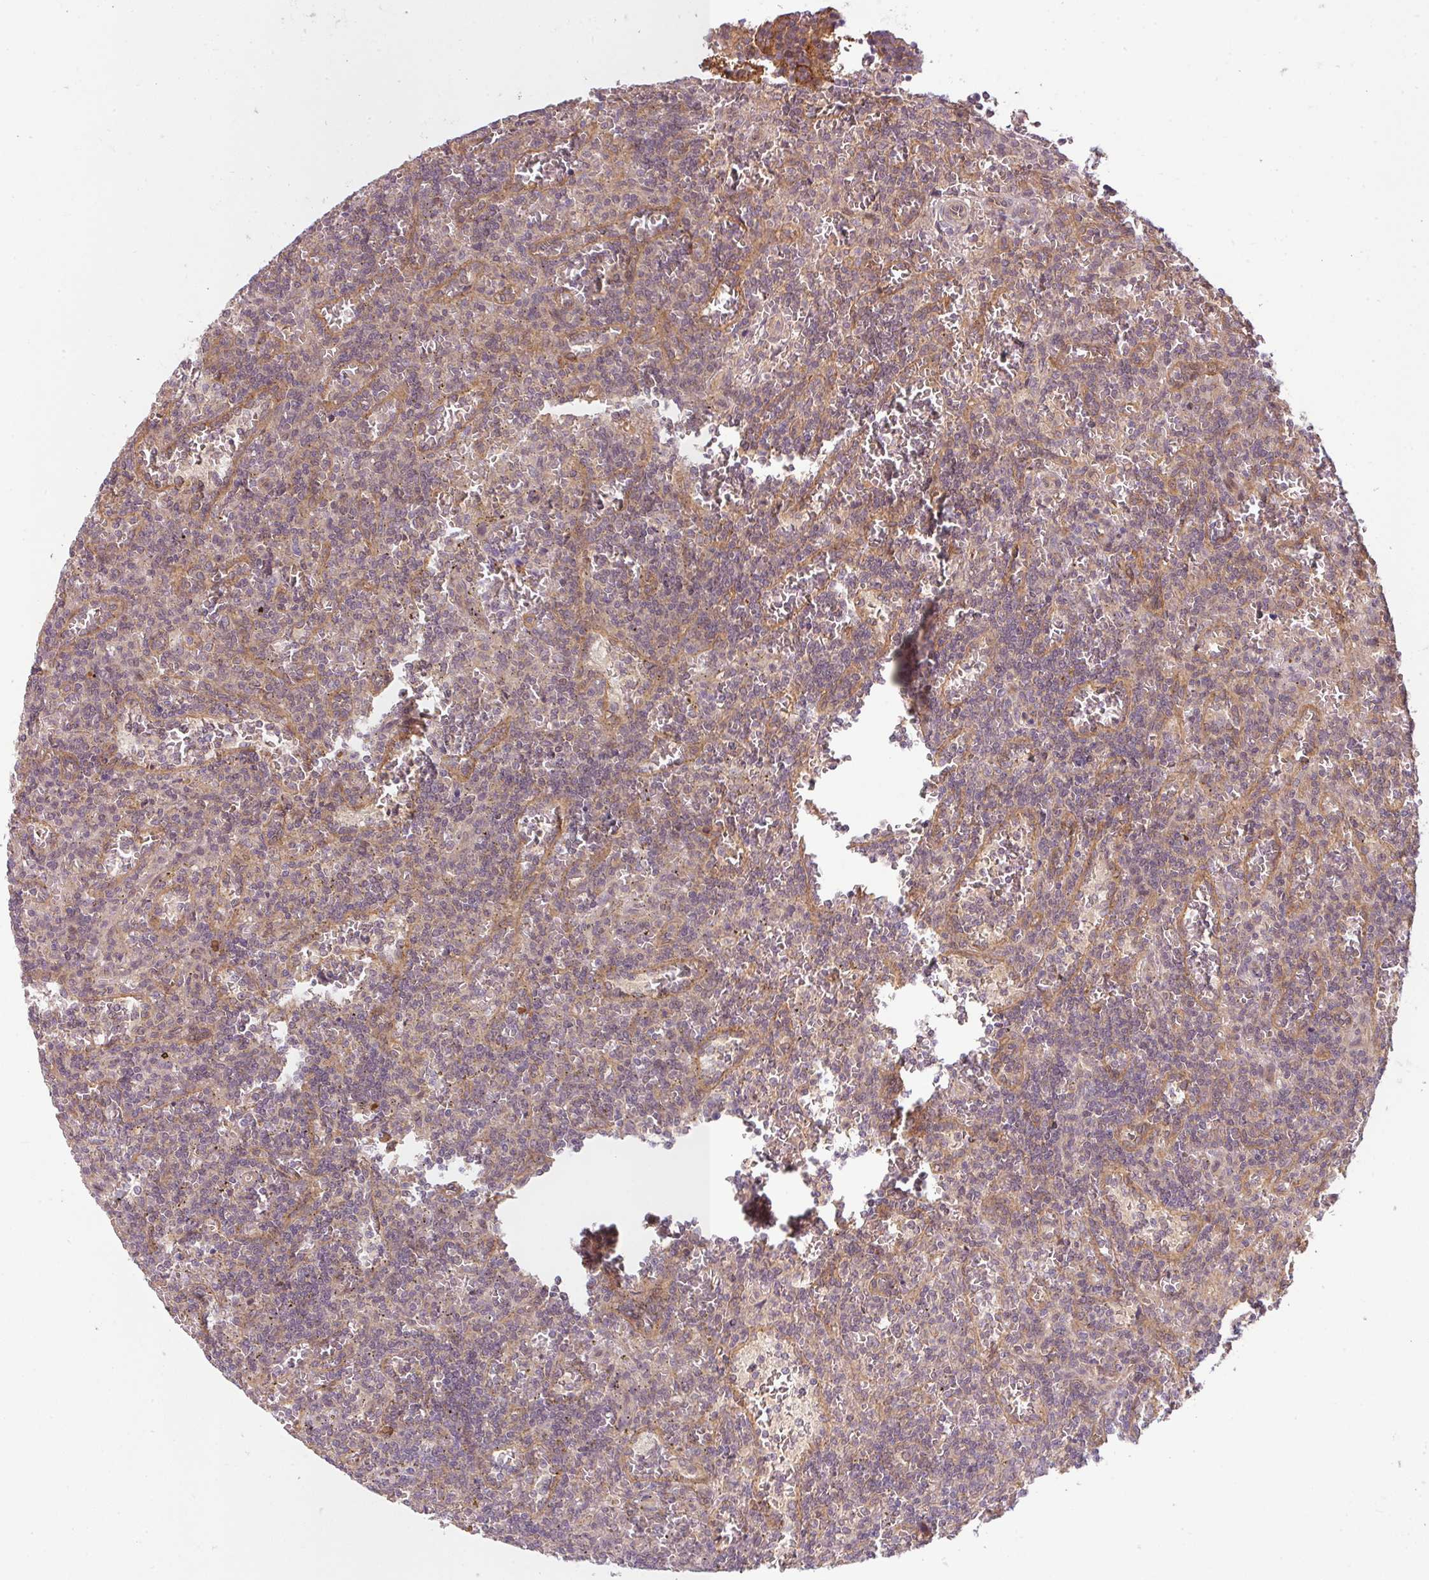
{"staining": {"intensity": "negative", "quantity": "none", "location": "none"}, "tissue": "lymphoma", "cell_type": "Tumor cells", "image_type": "cancer", "snomed": [{"axis": "morphology", "description": "Malignant lymphoma, non-Hodgkin's type, Low grade"}, {"axis": "topography", "description": "Spleen"}], "caption": "Tumor cells are negative for brown protein staining in low-grade malignant lymphoma, non-Hodgkin's type.", "gene": "RNF31", "patient": {"sex": "male", "age": 73}}